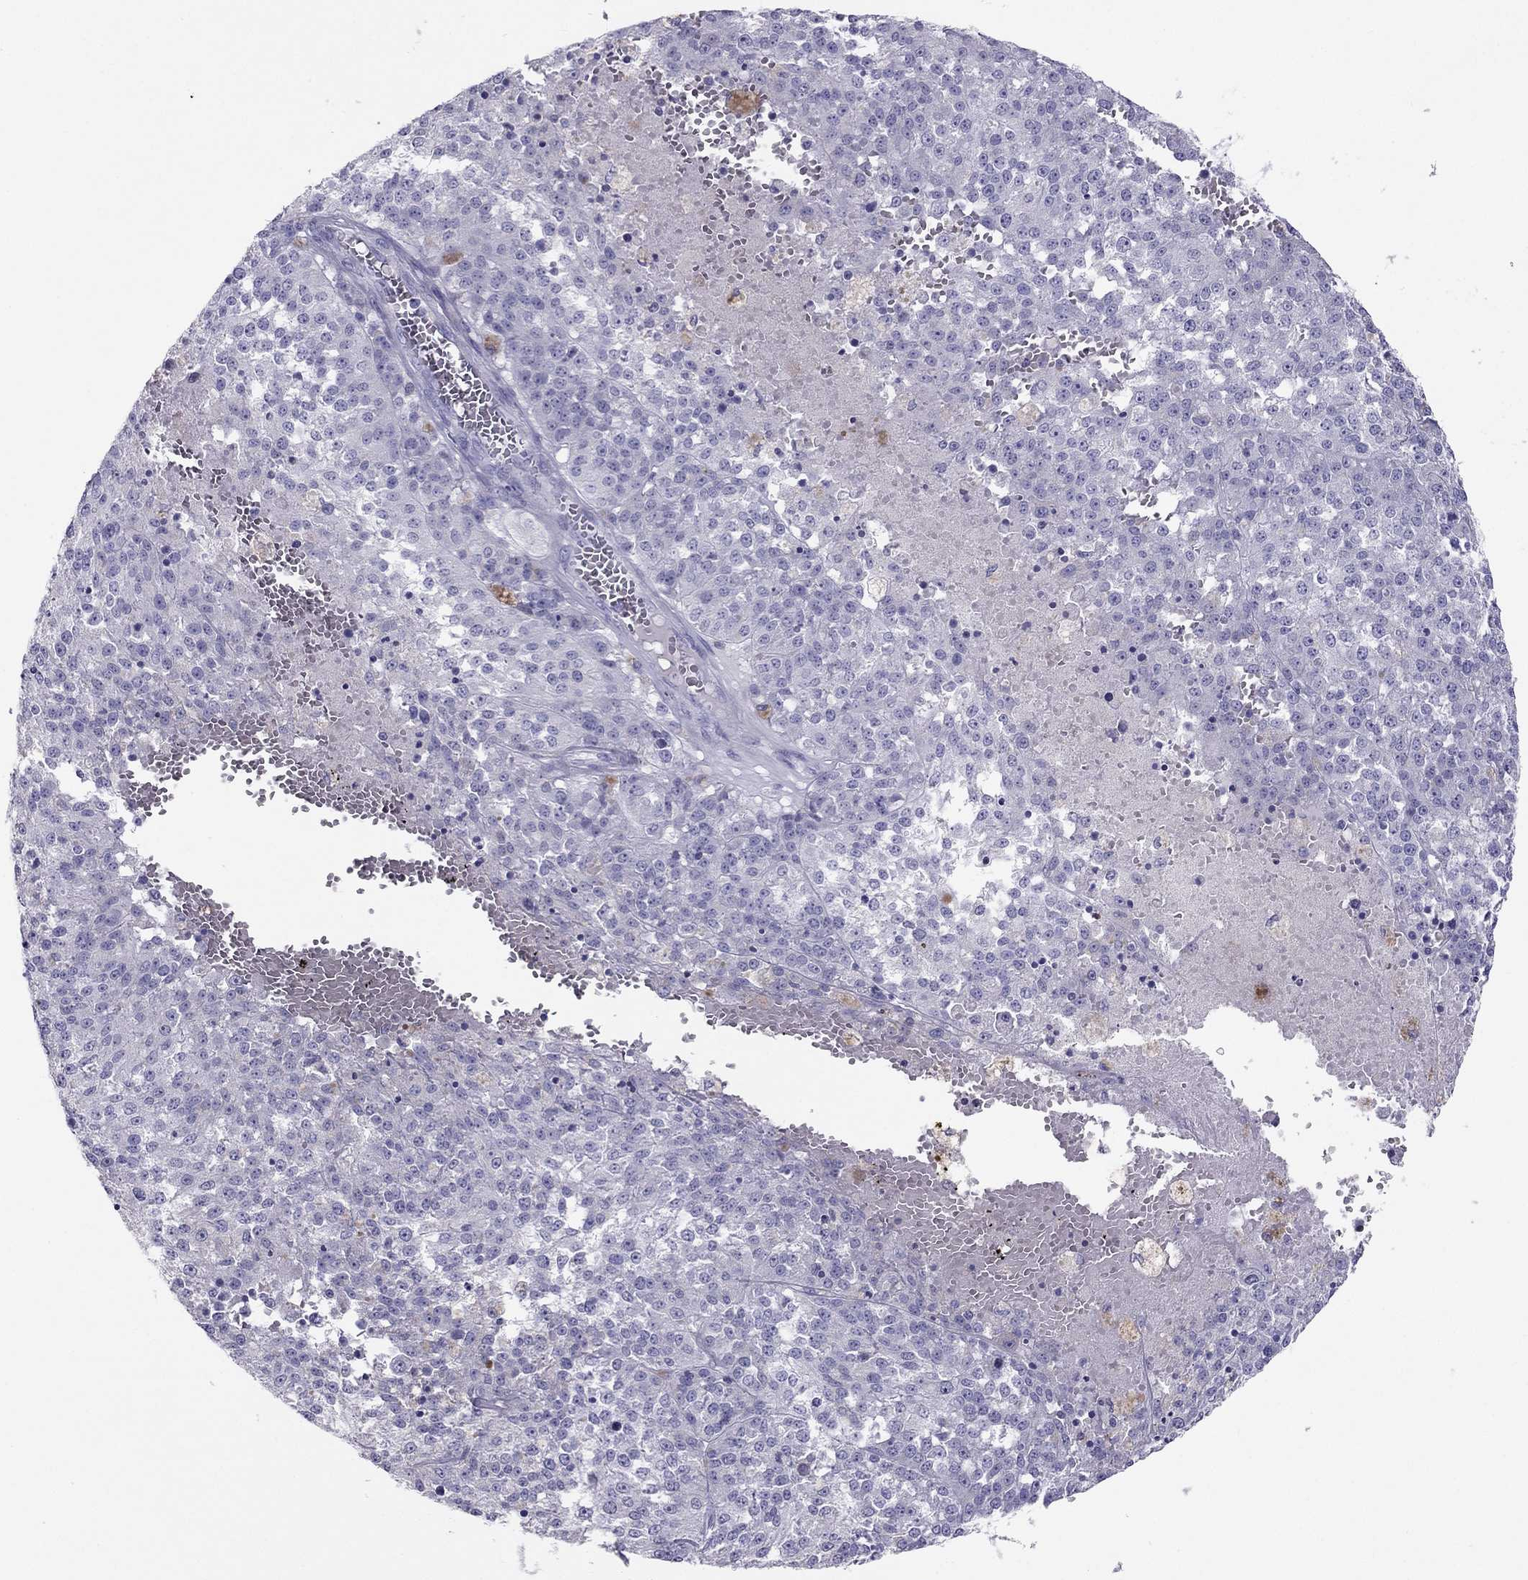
{"staining": {"intensity": "negative", "quantity": "none", "location": "none"}, "tissue": "melanoma", "cell_type": "Tumor cells", "image_type": "cancer", "snomed": [{"axis": "morphology", "description": "Malignant melanoma, Metastatic site"}, {"axis": "topography", "description": "Lymph node"}], "caption": "Tumor cells are negative for protein expression in human melanoma.", "gene": "MAEL", "patient": {"sex": "female", "age": 64}}